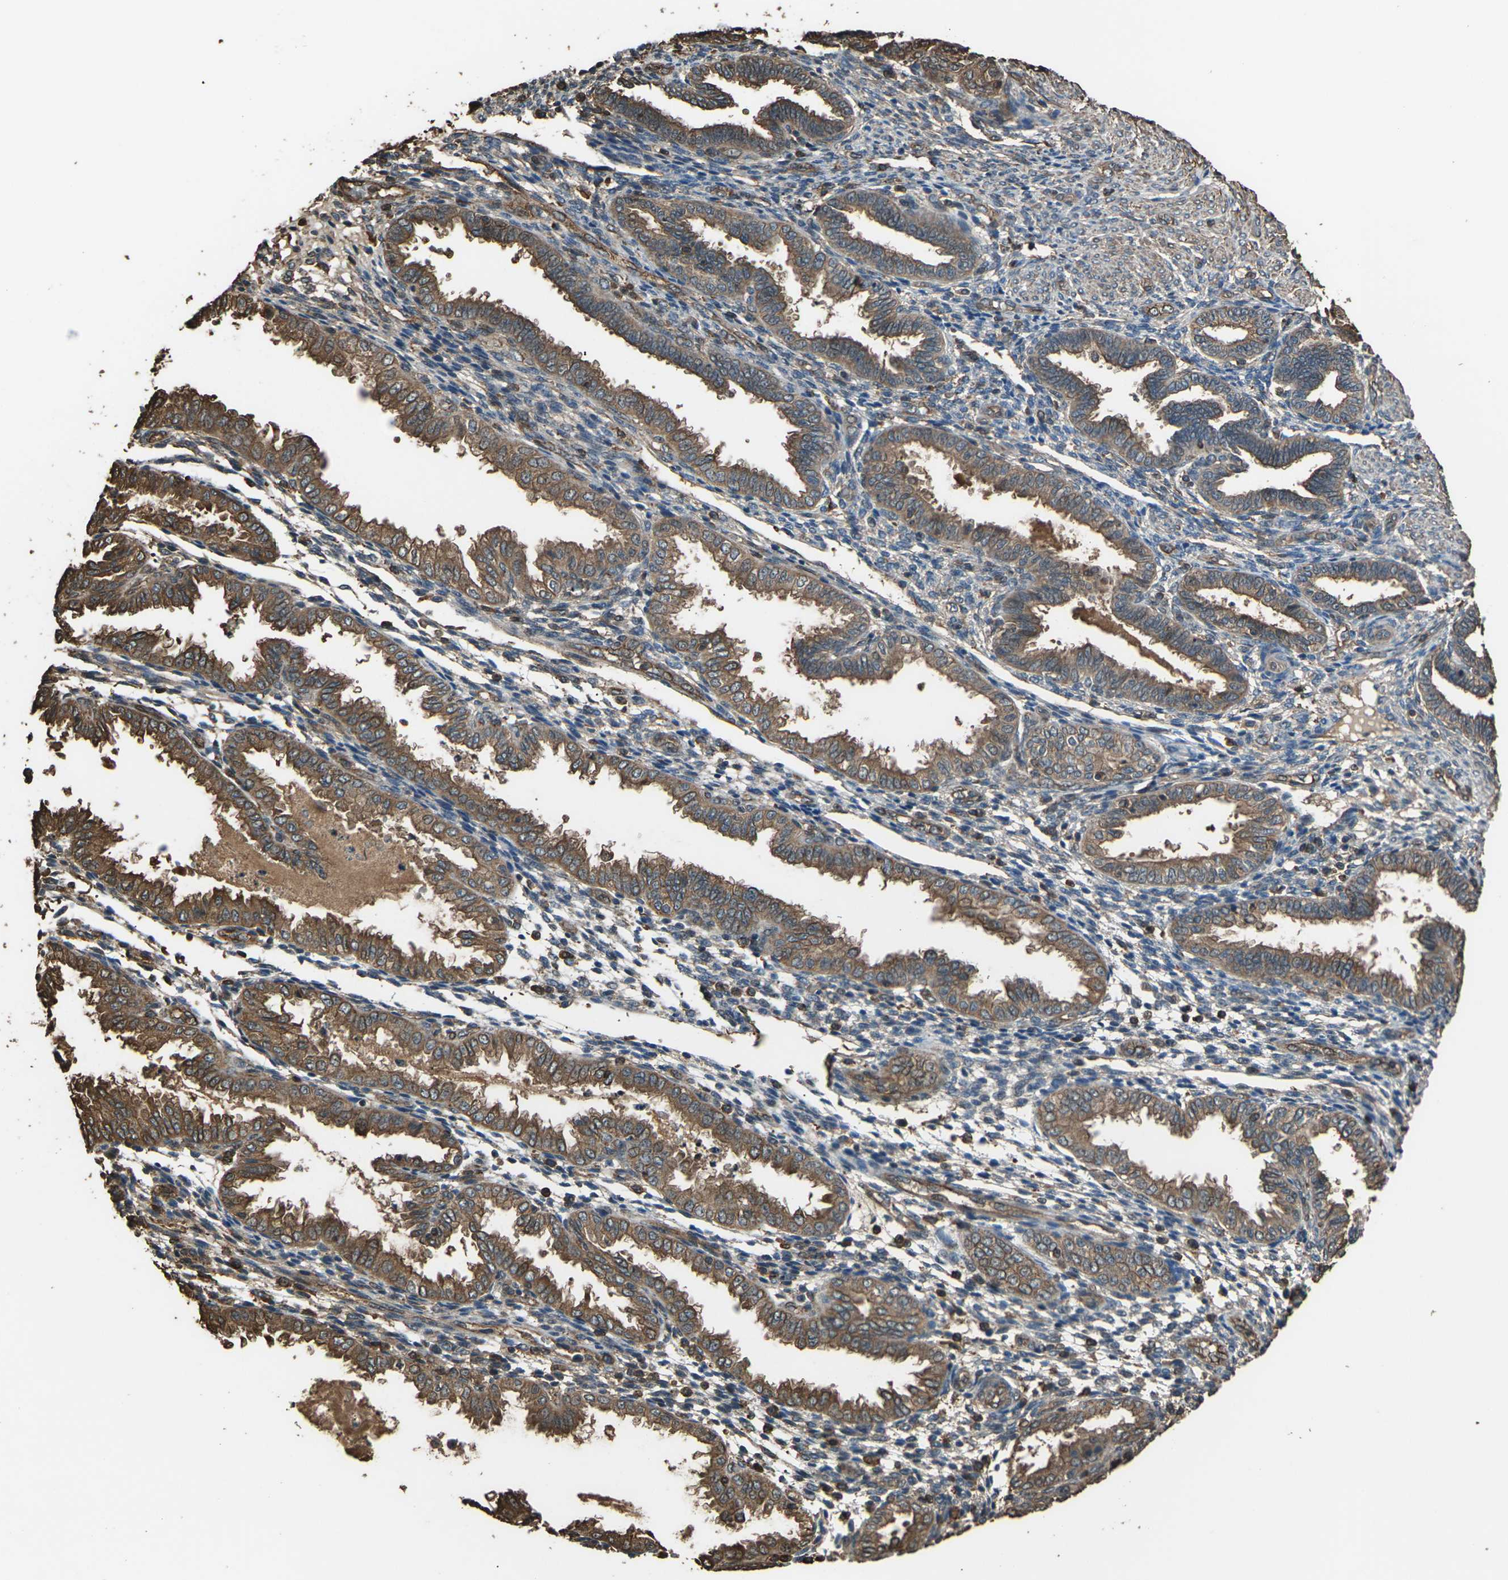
{"staining": {"intensity": "weak", "quantity": "25%-75%", "location": "cytoplasmic/membranous"}, "tissue": "endometrium", "cell_type": "Cells in endometrial stroma", "image_type": "normal", "snomed": [{"axis": "morphology", "description": "Normal tissue, NOS"}, {"axis": "topography", "description": "Endometrium"}], "caption": "The histopathology image demonstrates staining of unremarkable endometrium, revealing weak cytoplasmic/membranous protein staining (brown color) within cells in endometrial stroma.", "gene": "DHPS", "patient": {"sex": "female", "age": 33}}